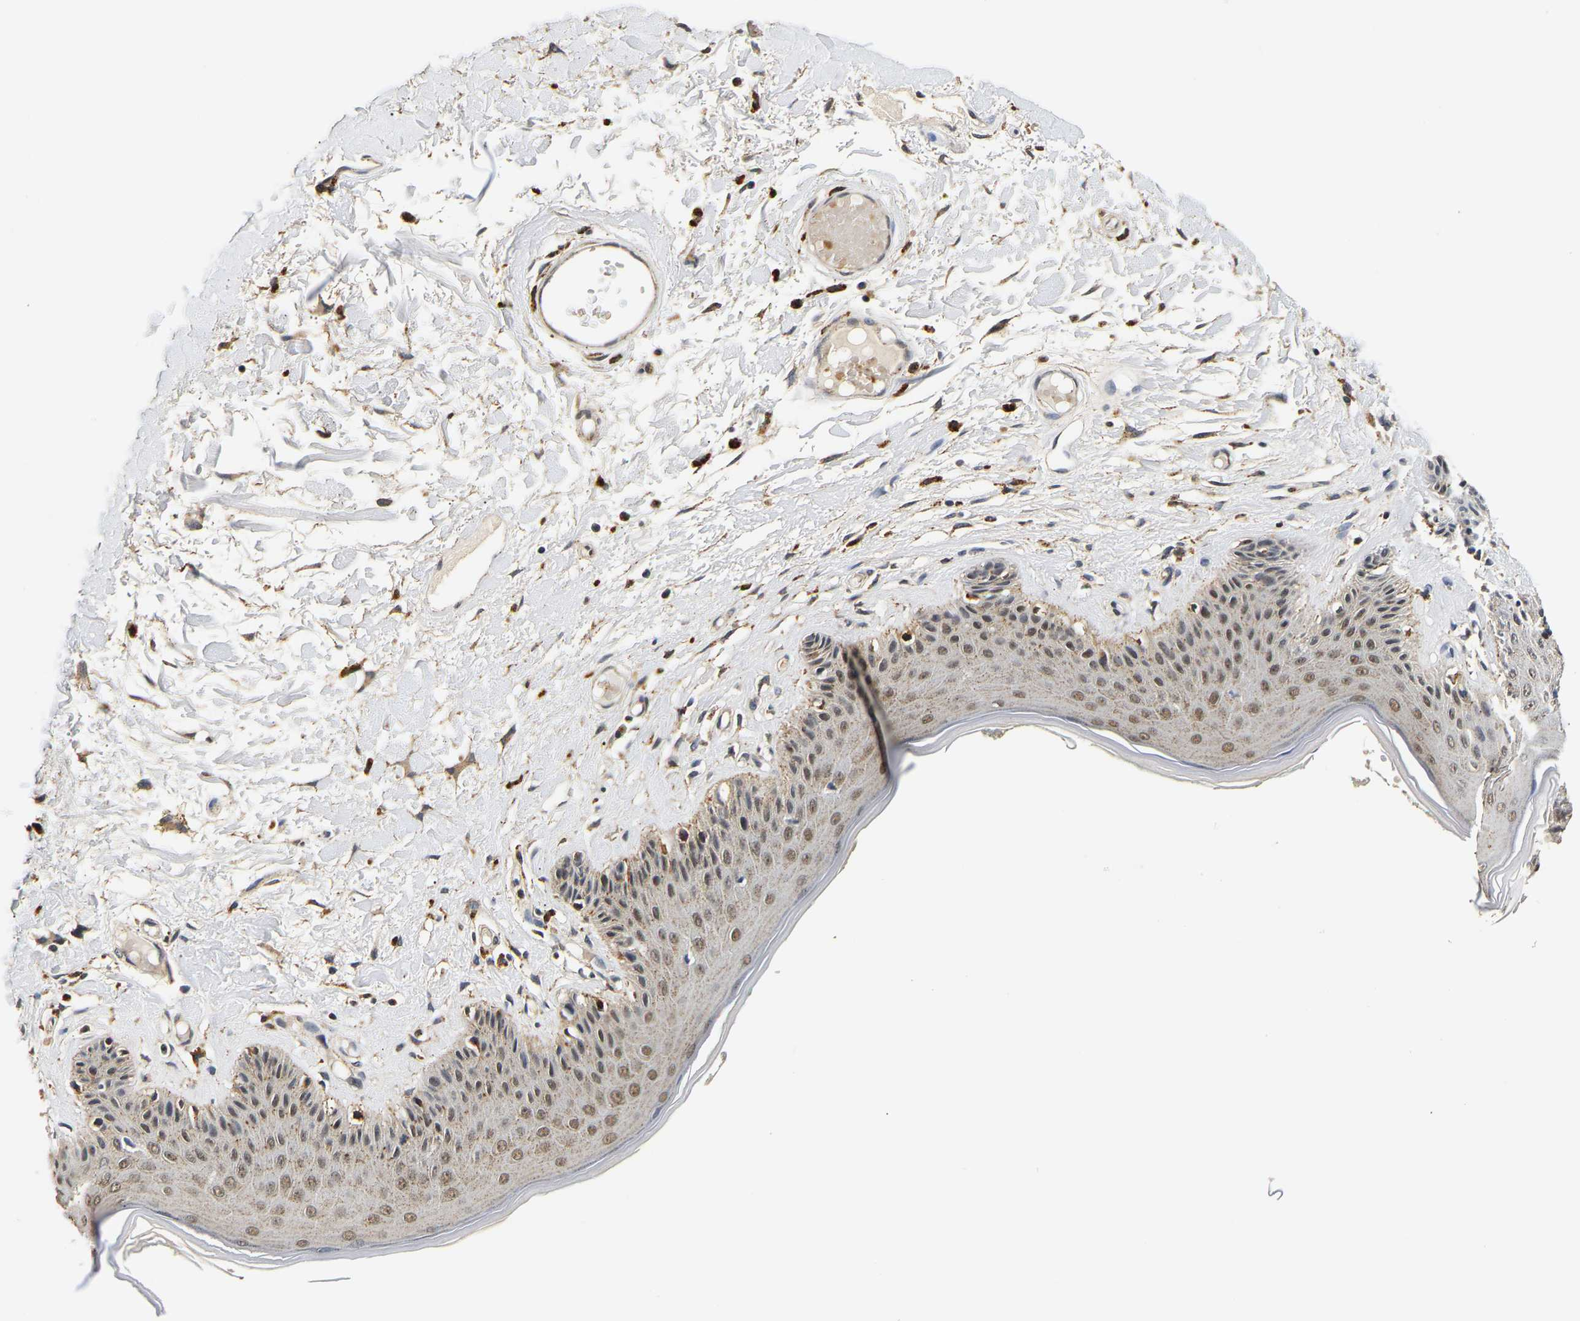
{"staining": {"intensity": "moderate", "quantity": "25%-75%", "location": "cytoplasmic/membranous,nuclear"}, "tissue": "skin", "cell_type": "Epidermal cells", "image_type": "normal", "snomed": [{"axis": "morphology", "description": "Normal tissue, NOS"}, {"axis": "topography", "description": "Vulva"}], "caption": "Immunohistochemistry photomicrograph of normal skin: skin stained using immunohistochemistry (IHC) displays medium levels of moderate protein expression localized specifically in the cytoplasmic/membranous,nuclear of epidermal cells, appearing as a cytoplasmic/membranous,nuclear brown color.", "gene": "SMU1", "patient": {"sex": "female", "age": 73}}